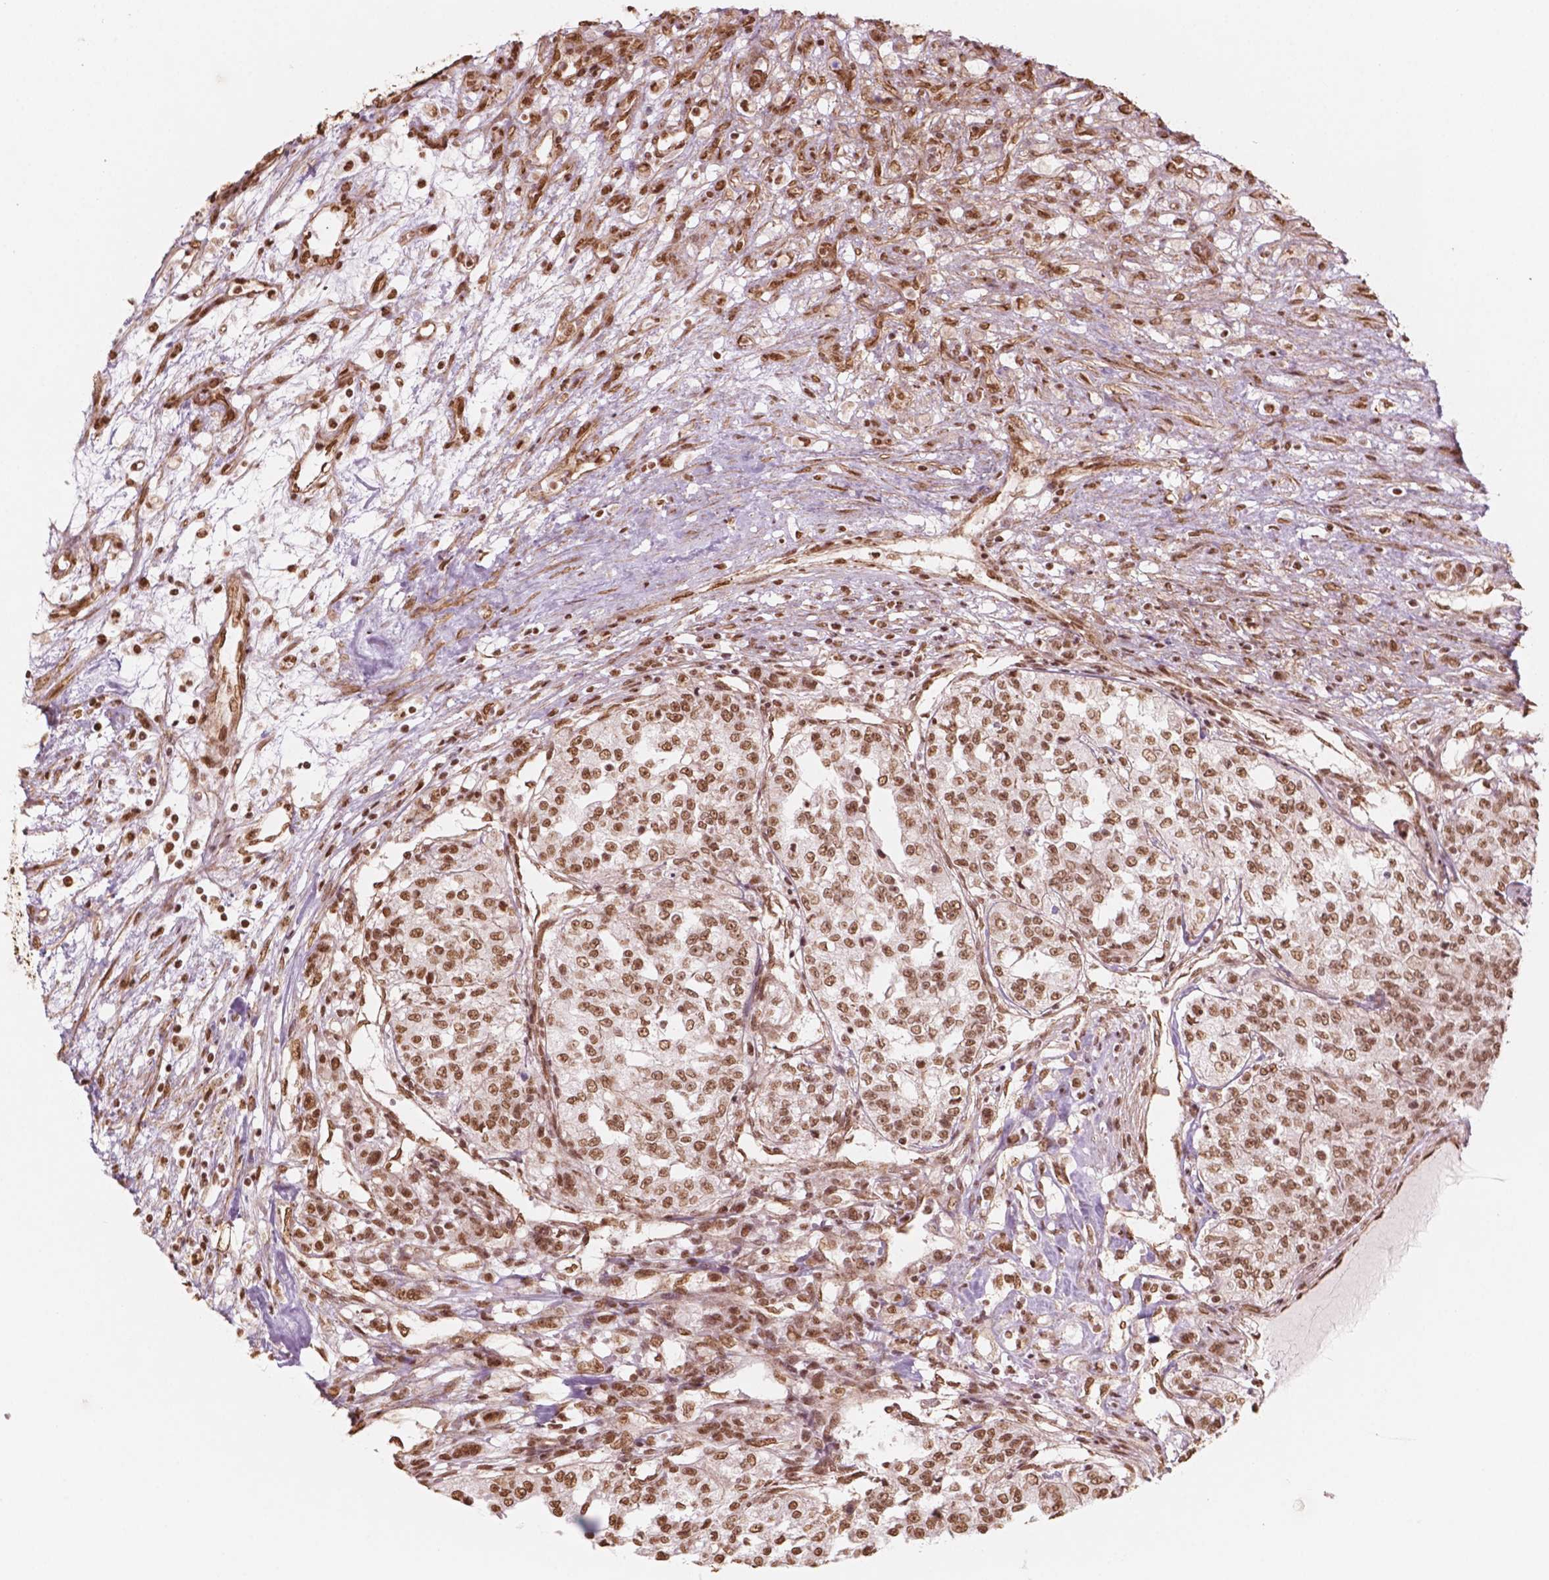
{"staining": {"intensity": "moderate", "quantity": ">75%", "location": "nuclear"}, "tissue": "renal cancer", "cell_type": "Tumor cells", "image_type": "cancer", "snomed": [{"axis": "morphology", "description": "Adenocarcinoma, NOS"}, {"axis": "topography", "description": "Kidney"}], "caption": "This is a photomicrograph of IHC staining of renal cancer, which shows moderate positivity in the nuclear of tumor cells.", "gene": "GTF3C5", "patient": {"sex": "female", "age": 63}}